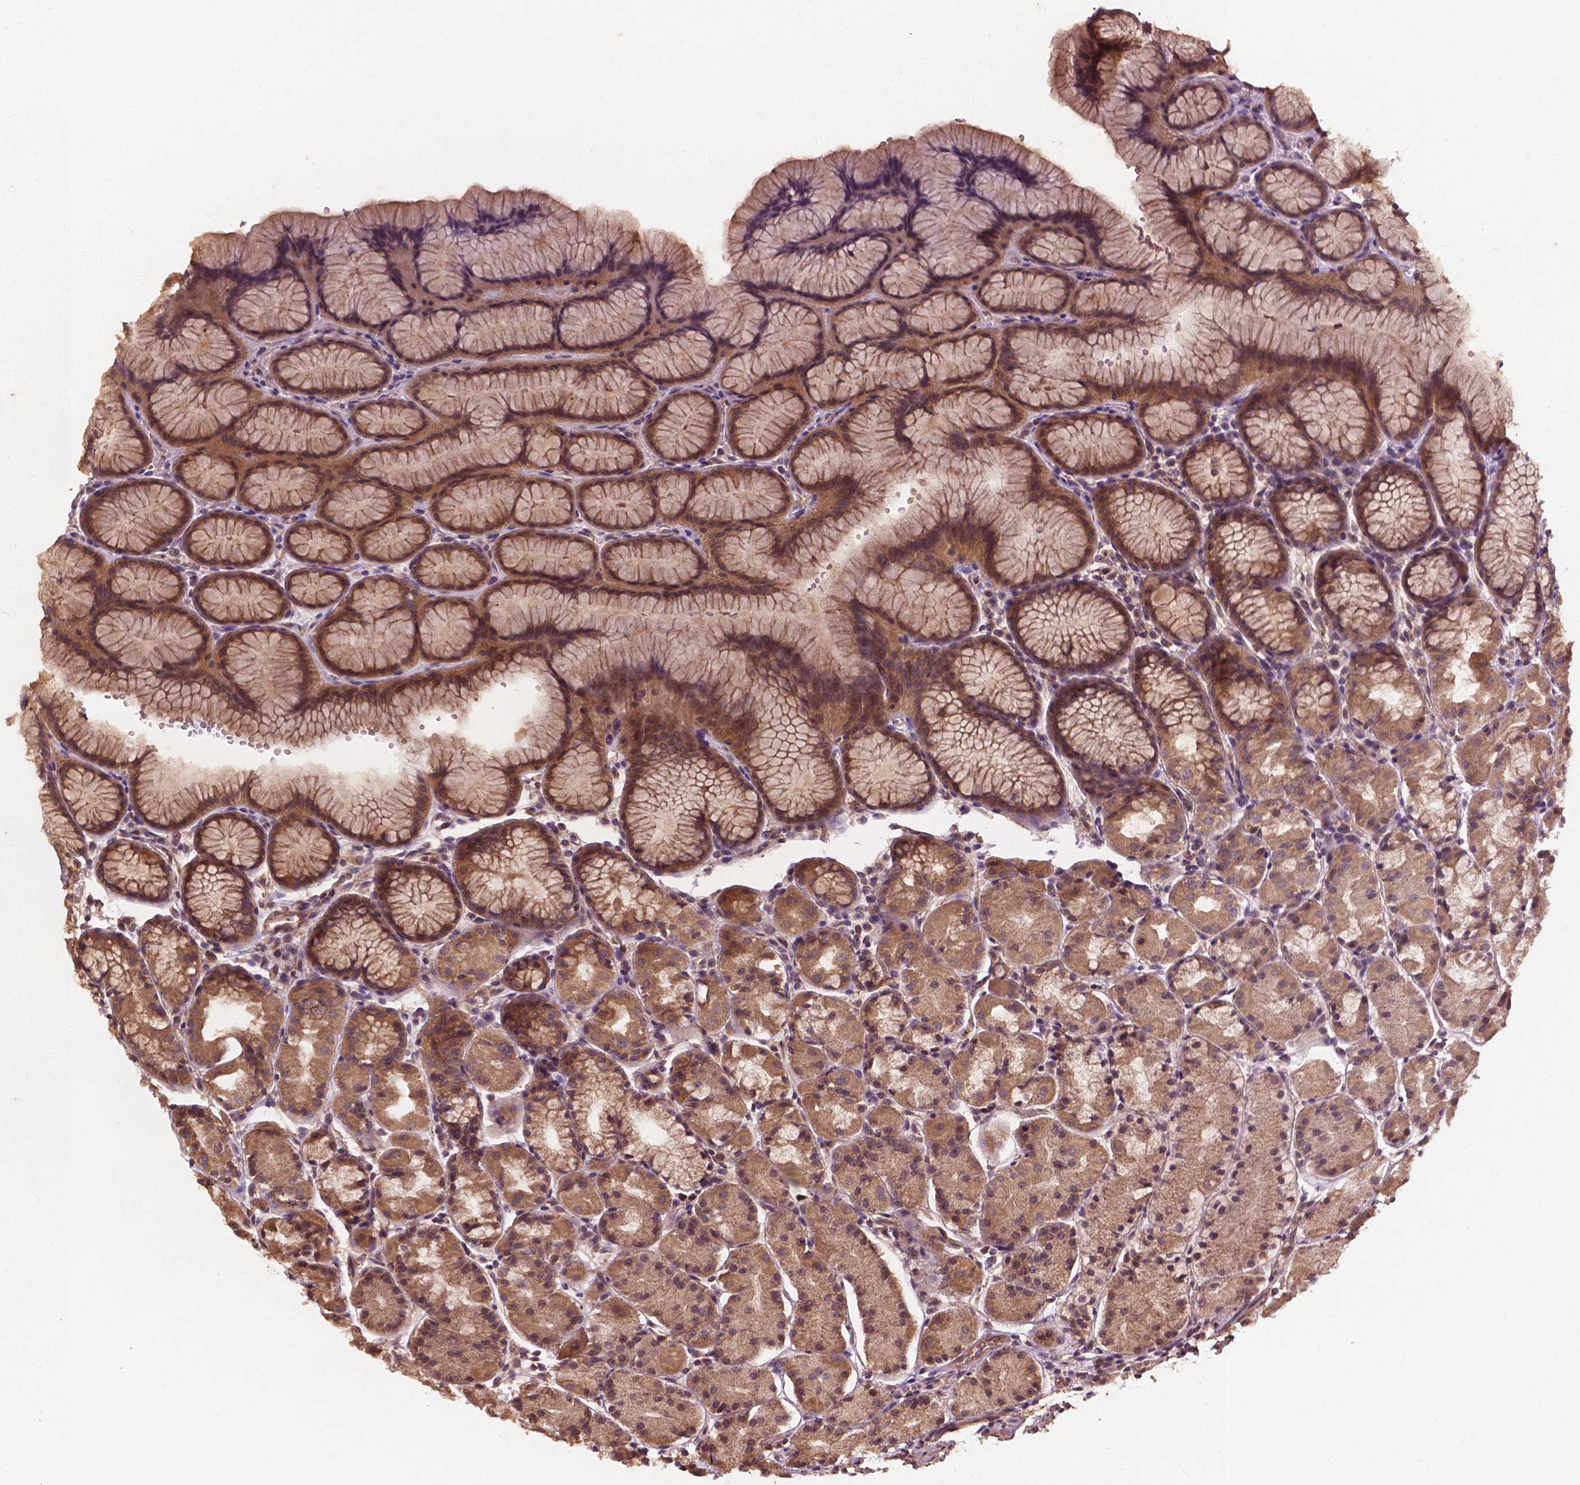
{"staining": {"intensity": "moderate", "quantity": ">75%", "location": "cytoplasmic/membranous,nuclear"}, "tissue": "stomach", "cell_type": "Glandular cells", "image_type": "normal", "snomed": [{"axis": "morphology", "description": "Normal tissue, NOS"}, {"axis": "topography", "description": "Stomach, upper"}], "caption": "Stomach stained for a protein exhibits moderate cytoplasmic/membranous,nuclear positivity in glandular cells. Immunohistochemistry stains the protein in brown and the nuclei are stained blue.", "gene": "CDC42BPA", "patient": {"sex": "male", "age": 47}}